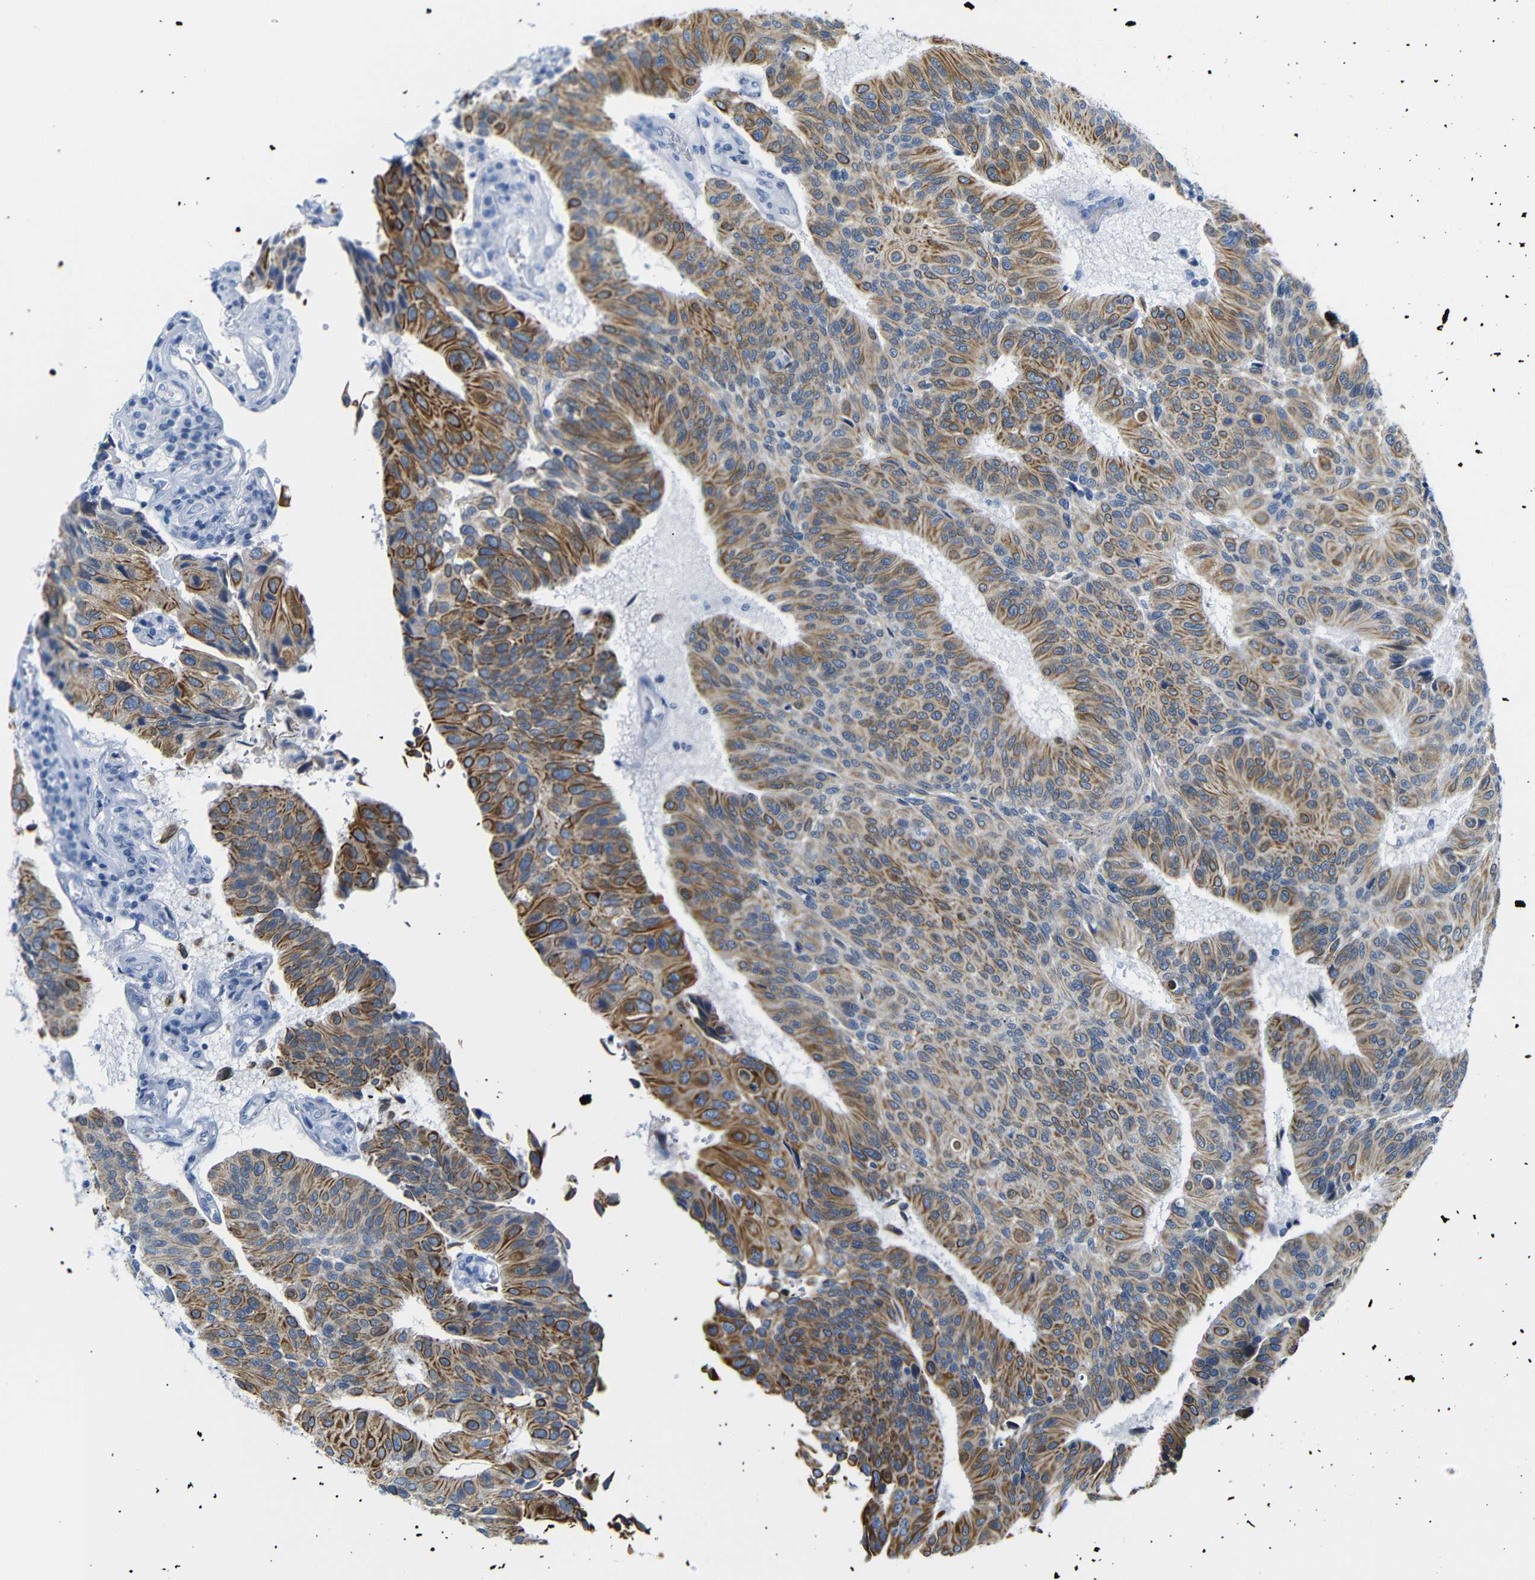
{"staining": {"intensity": "strong", "quantity": ">75%", "location": "cytoplasmic/membranous"}, "tissue": "urothelial cancer", "cell_type": "Tumor cells", "image_type": "cancer", "snomed": [{"axis": "morphology", "description": "Urothelial carcinoma, High grade"}, {"axis": "topography", "description": "Urinary bladder"}], "caption": "Immunohistochemistry histopathology image of neoplastic tissue: human urothelial cancer stained using IHC exhibits high levels of strong protein expression localized specifically in the cytoplasmic/membranous of tumor cells, appearing as a cytoplasmic/membranous brown color.", "gene": "DYNAP", "patient": {"sex": "male", "age": 66}}